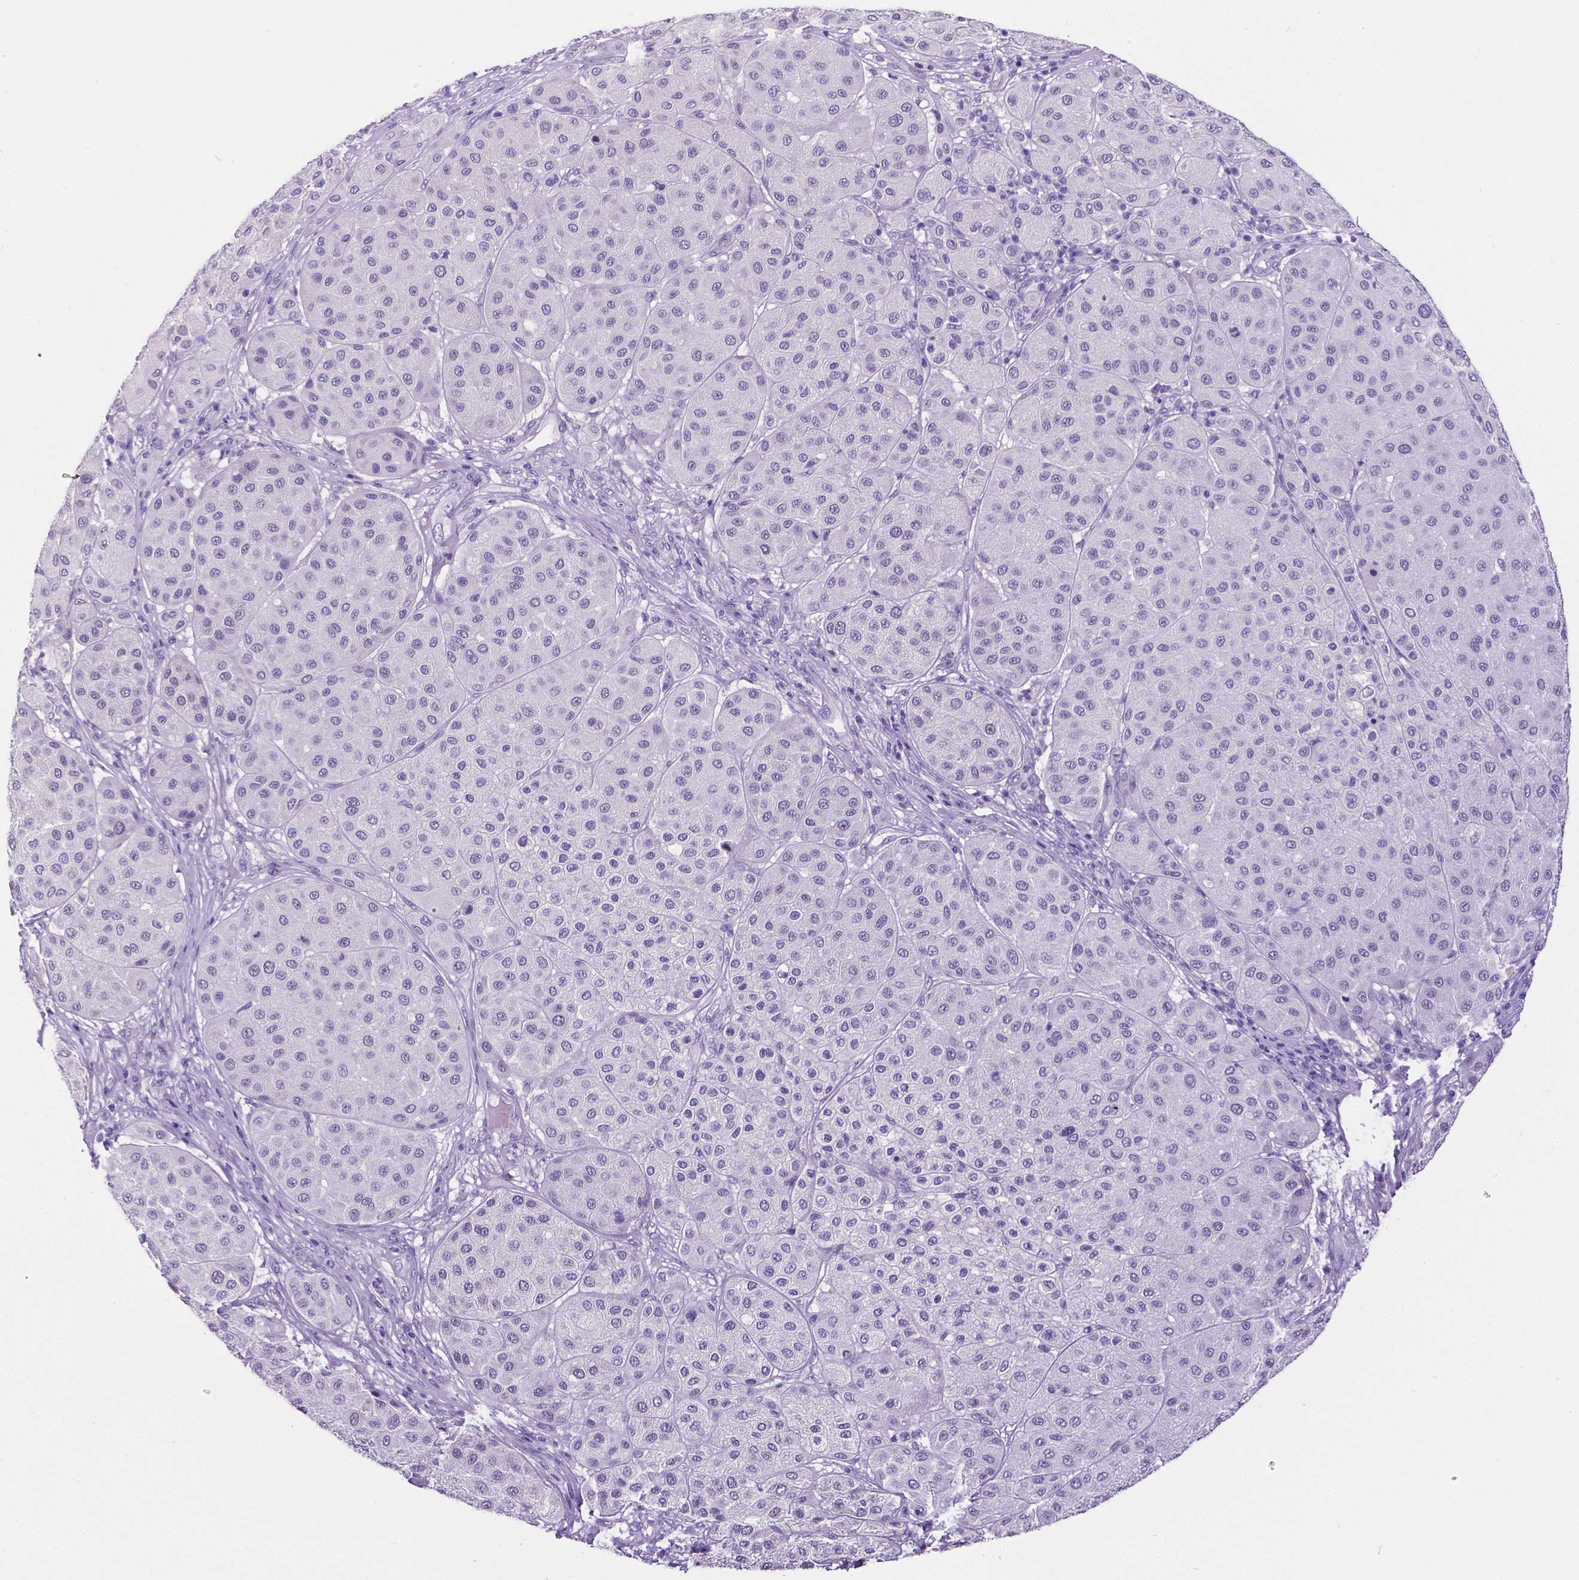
{"staining": {"intensity": "negative", "quantity": "none", "location": "none"}, "tissue": "melanoma", "cell_type": "Tumor cells", "image_type": "cancer", "snomed": [{"axis": "morphology", "description": "Malignant melanoma, Metastatic site"}, {"axis": "topography", "description": "Smooth muscle"}], "caption": "A micrograph of human malignant melanoma (metastatic site) is negative for staining in tumor cells.", "gene": "SATB2", "patient": {"sex": "male", "age": 41}}